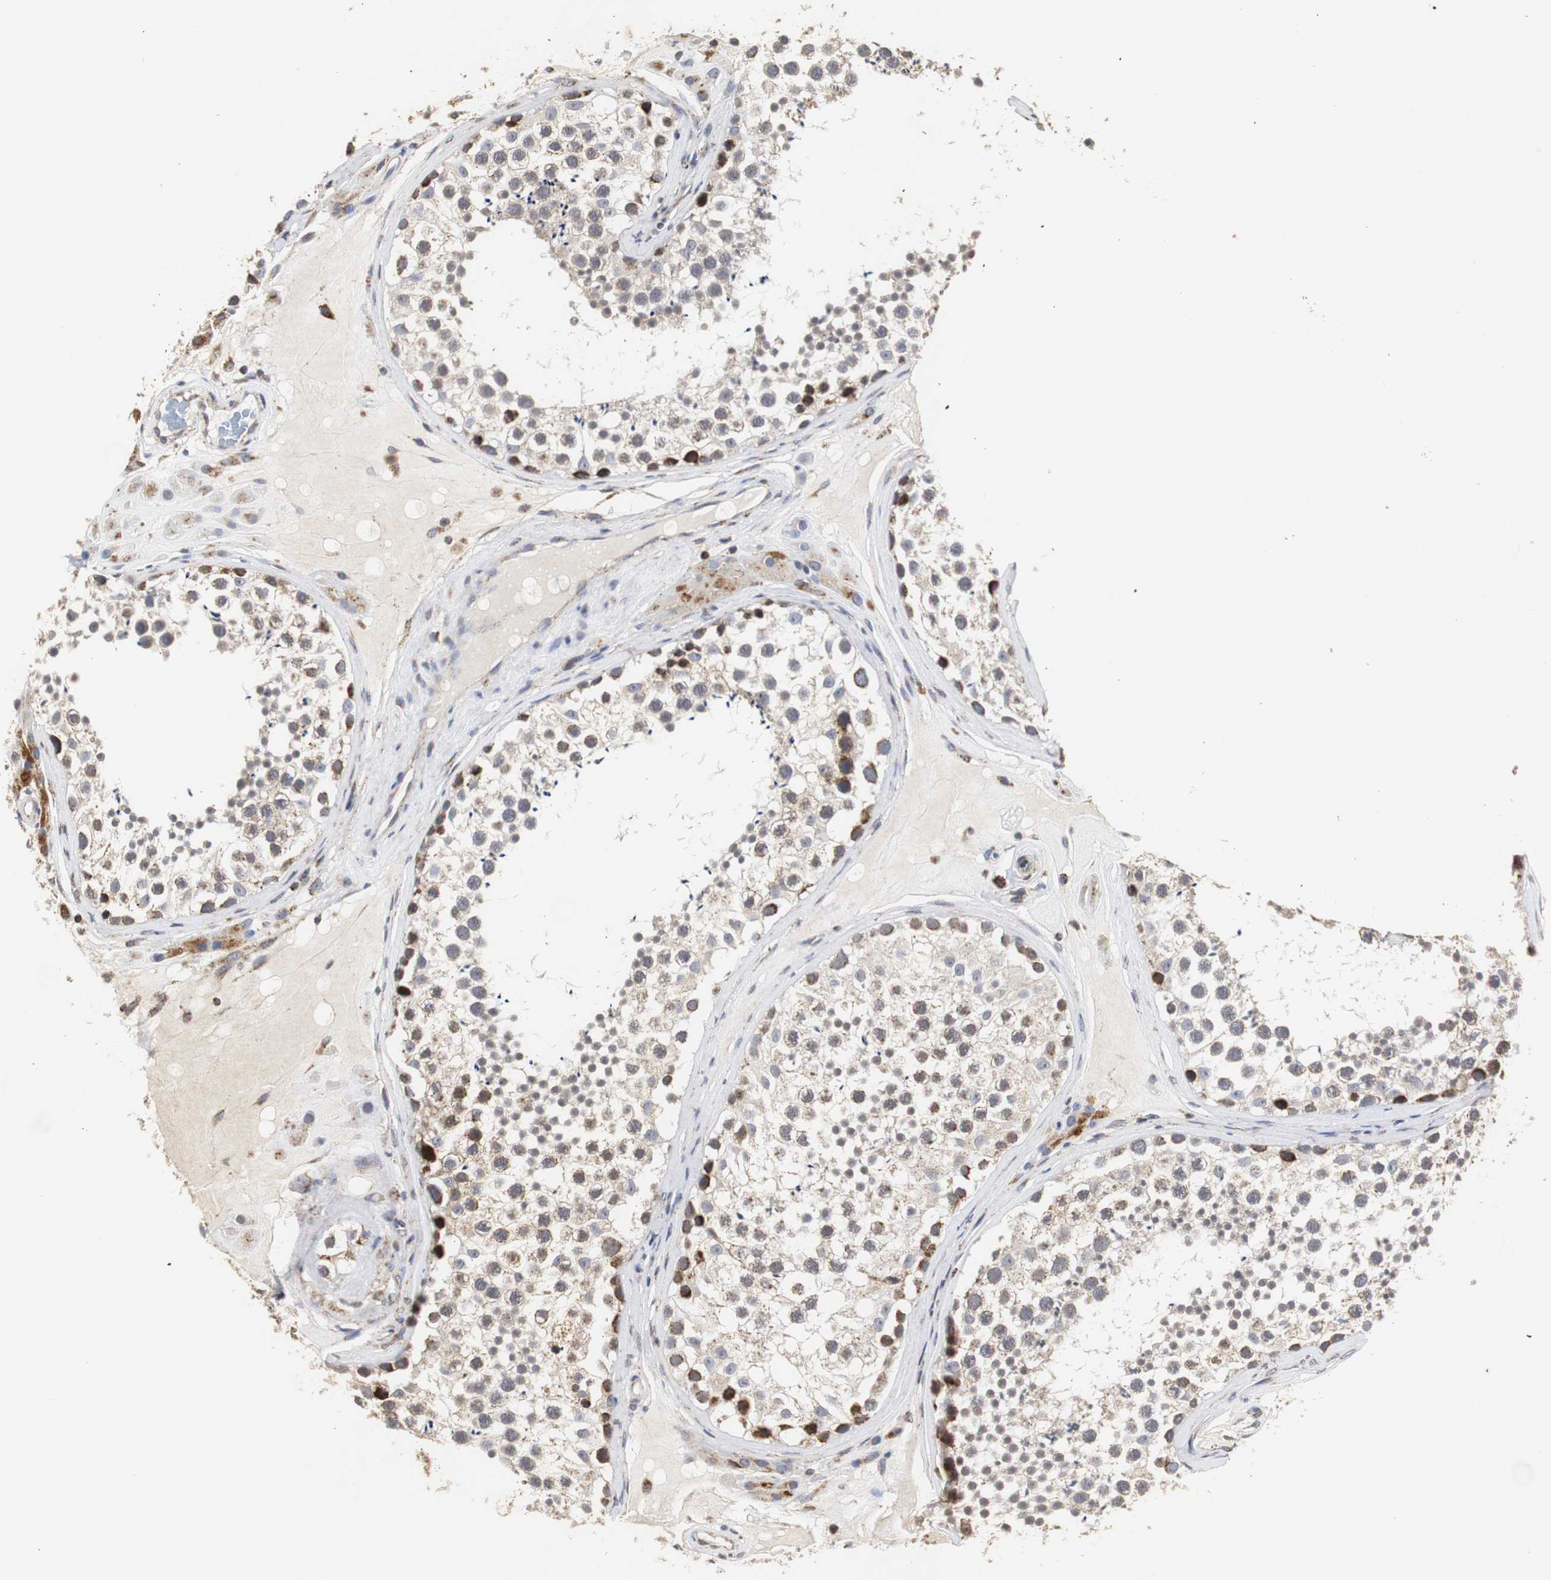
{"staining": {"intensity": "moderate", "quantity": "25%-75%", "location": "cytoplasmic/membranous"}, "tissue": "testis", "cell_type": "Cells in seminiferous ducts", "image_type": "normal", "snomed": [{"axis": "morphology", "description": "Normal tissue, NOS"}, {"axis": "topography", "description": "Testis"}], "caption": "Cells in seminiferous ducts exhibit moderate cytoplasmic/membranous staining in about 25%-75% of cells in benign testis.", "gene": "HSD17B10", "patient": {"sex": "male", "age": 46}}